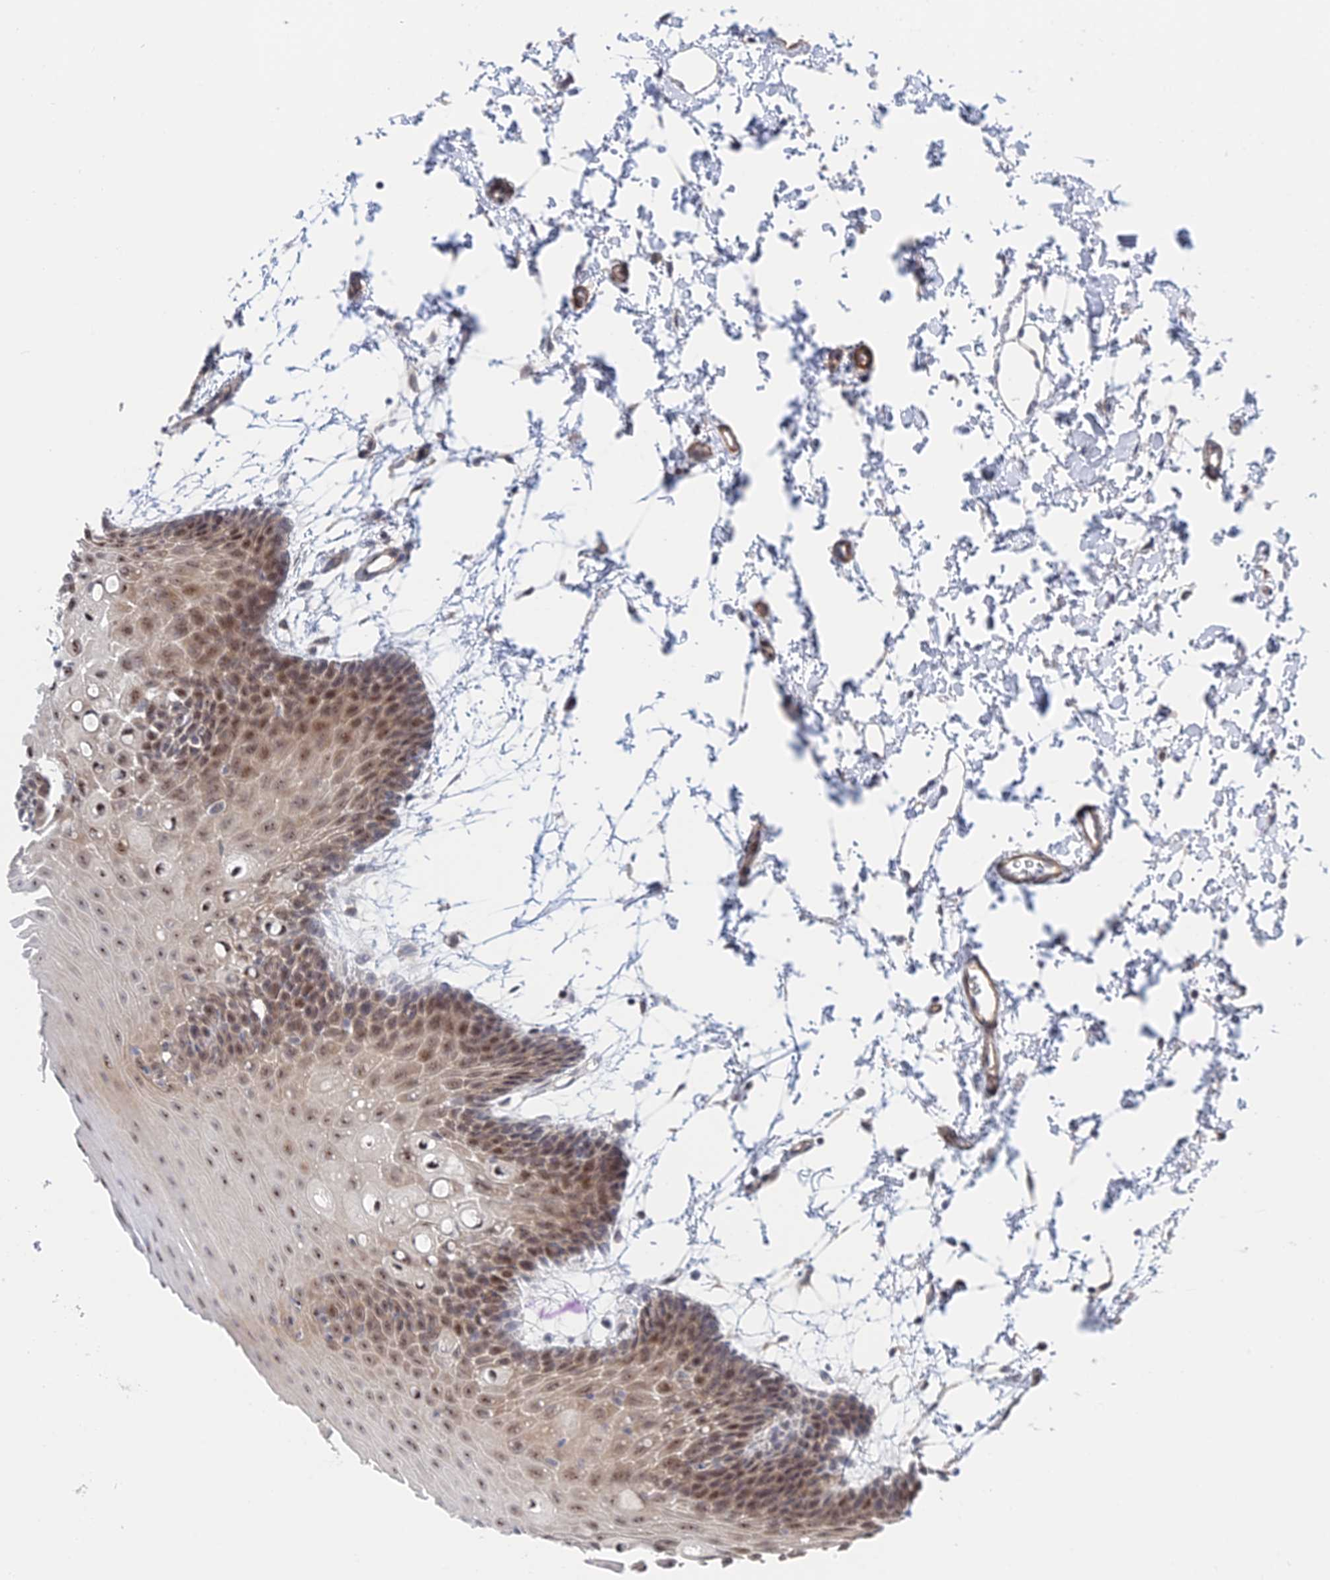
{"staining": {"intensity": "moderate", "quantity": ">75%", "location": "cytoplasmic/membranous,nuclear"}, "tissue": "oral mucosa", "cell_type": "Squamous epithelial cells", "image_type": "normal", "snomed": [{"axis": "morphology", "description": "Normal tissue, NOS"}, {"axis": "topography", "description": "Skeletal muscle"}, {"axis": "topography", "description": "Oral tissue"}, {"axis": "topography", "description": "Salivary gland"}, {"axis": "topography", "description": "Peripheral nerve tissue"}], "caption": "Immunohistochemical staining of unremarkable oral mucosa exhibits >75% levels of moderate cytoplasmic/membranous,nuclear protein positivity in about >75% of squamous epithelial cells. Using DAB (brown) and hematoxylin (blue) stains, captured at high magnification using brightfield microscopy.", "gene": "CFAP92", "patient": {"sex": "male", "age": 54}}